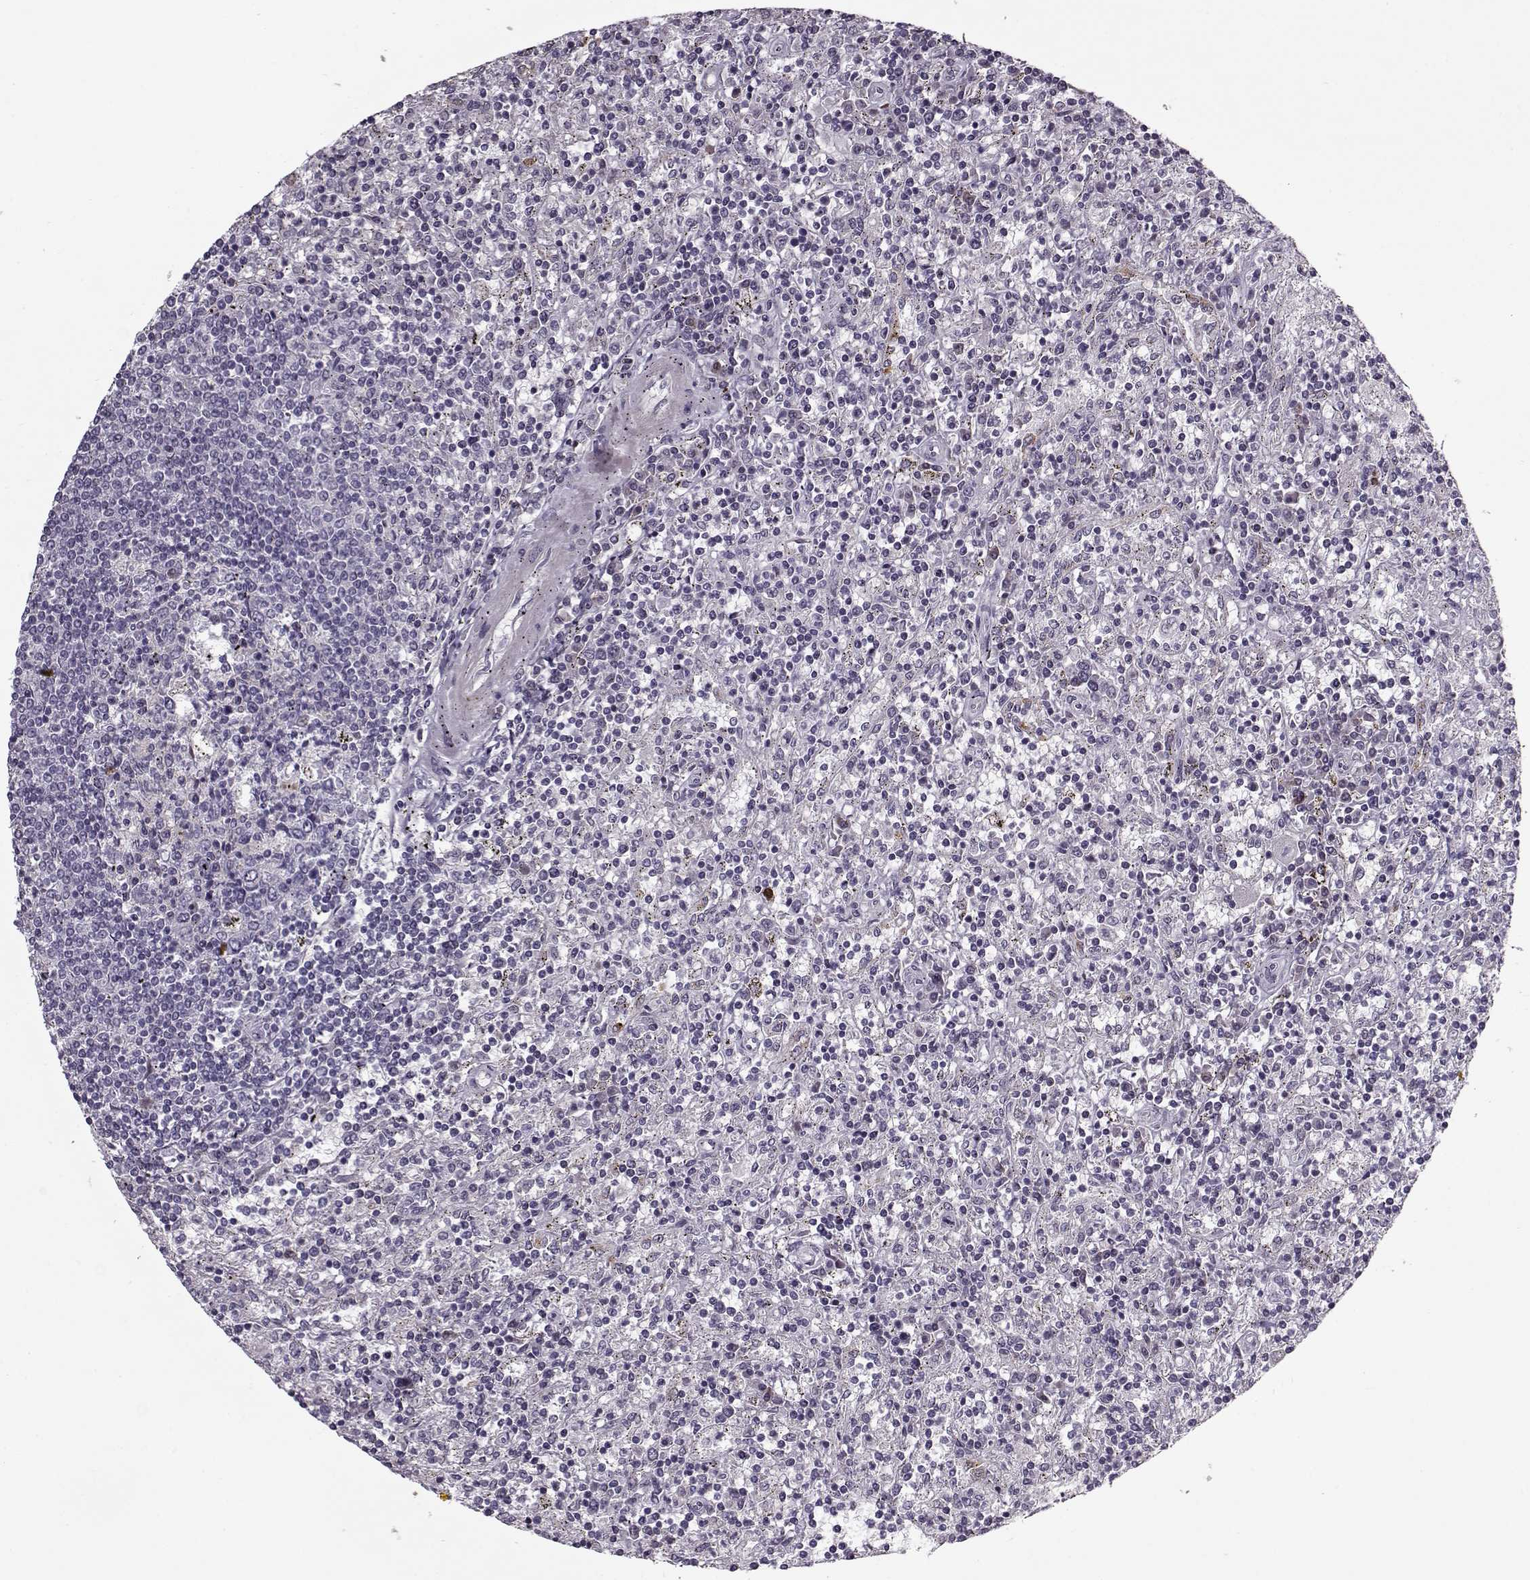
{"staining": {"intensity": "negative", "quantity": "none", "location": "none"}, "tissue": "lymphoma", "cell_type": "Tumor cells", "image_type": "cancer", "snomed": [{"axis": "morphology", "description": "Malignant lymphoma, non-Hodgkin's type, Low grade"}, {"axis": "topography", "description": "Spleen"}], "caption": "High magnification brightfield microscopy of lymphoma stained with DAB (brown) and counterstained with hematoxylin (blue): tumor cells show no significant expression.", "gene": "KRT9", "patient": {"sex": "male", "age": 62}}